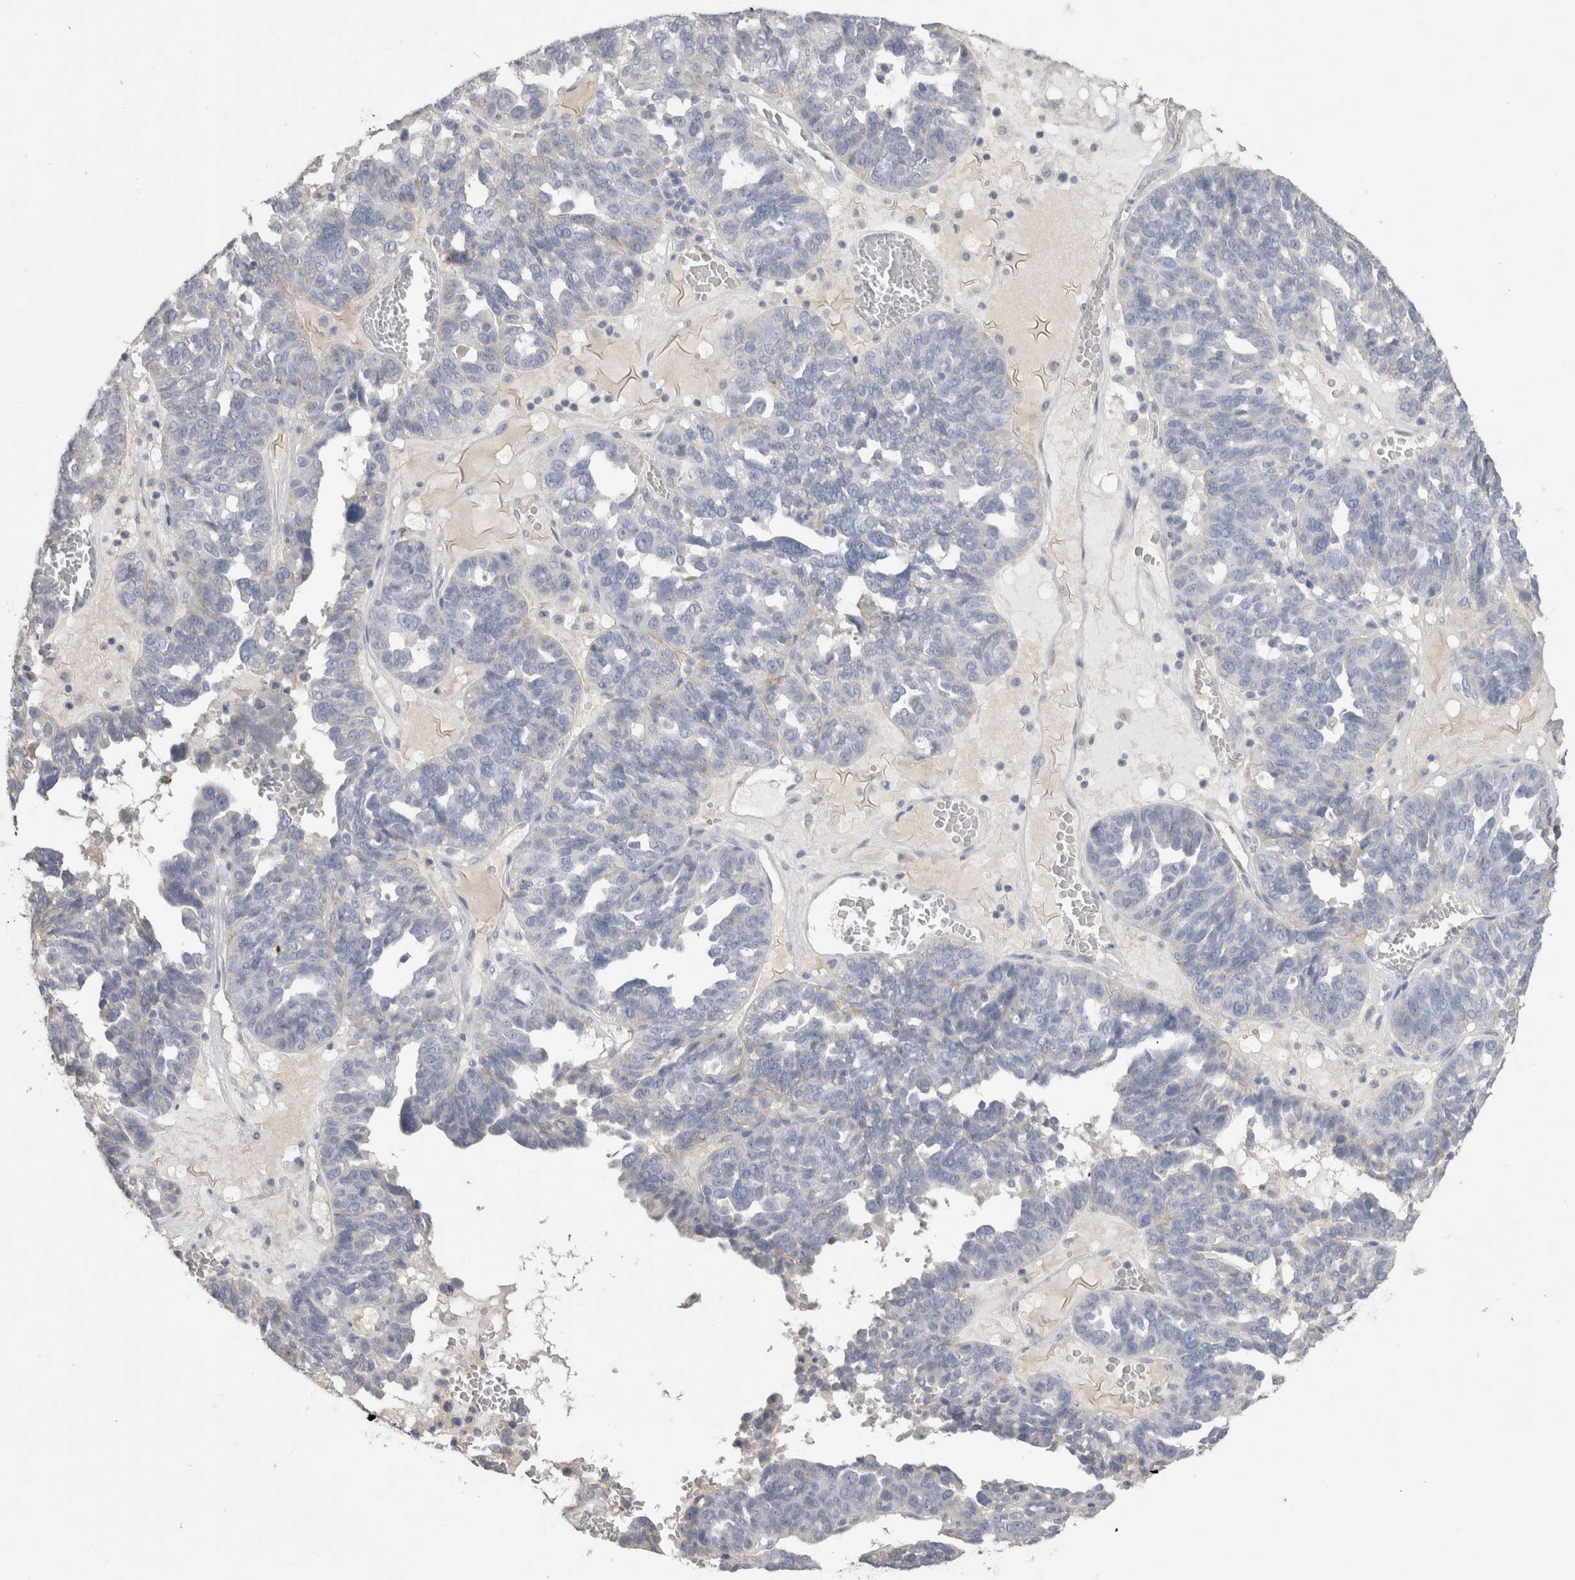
{"staining": {"intensity": "negative", "quantity": "none", "location": "none"}, "tissue": "ovarian cancer", "cell_type": "Tumor cells", "image_type": "cancer", "snomed": [{"axis": "morphology", "description": "Cystadenocarcinoma, serous, NOS"}, {"axis": "topography", "description": "Ovary"}], "caption": "High magnification brightfield microscopy of ovarian cancer stained with DAB (3,3'-diaminobenzidine) (brown) and counterstained with hematoxylin (blue): tumor cells show no significant staining. The staining was performed using DAB (3,3'-diaminobenzidine) to visualize the protein expression in brown, while the nuclei were stained in blue with hematoxylin (Magnification: 20x).", "gene": "NAALADL2", "patient": {"sex": "female", "age": 59}}